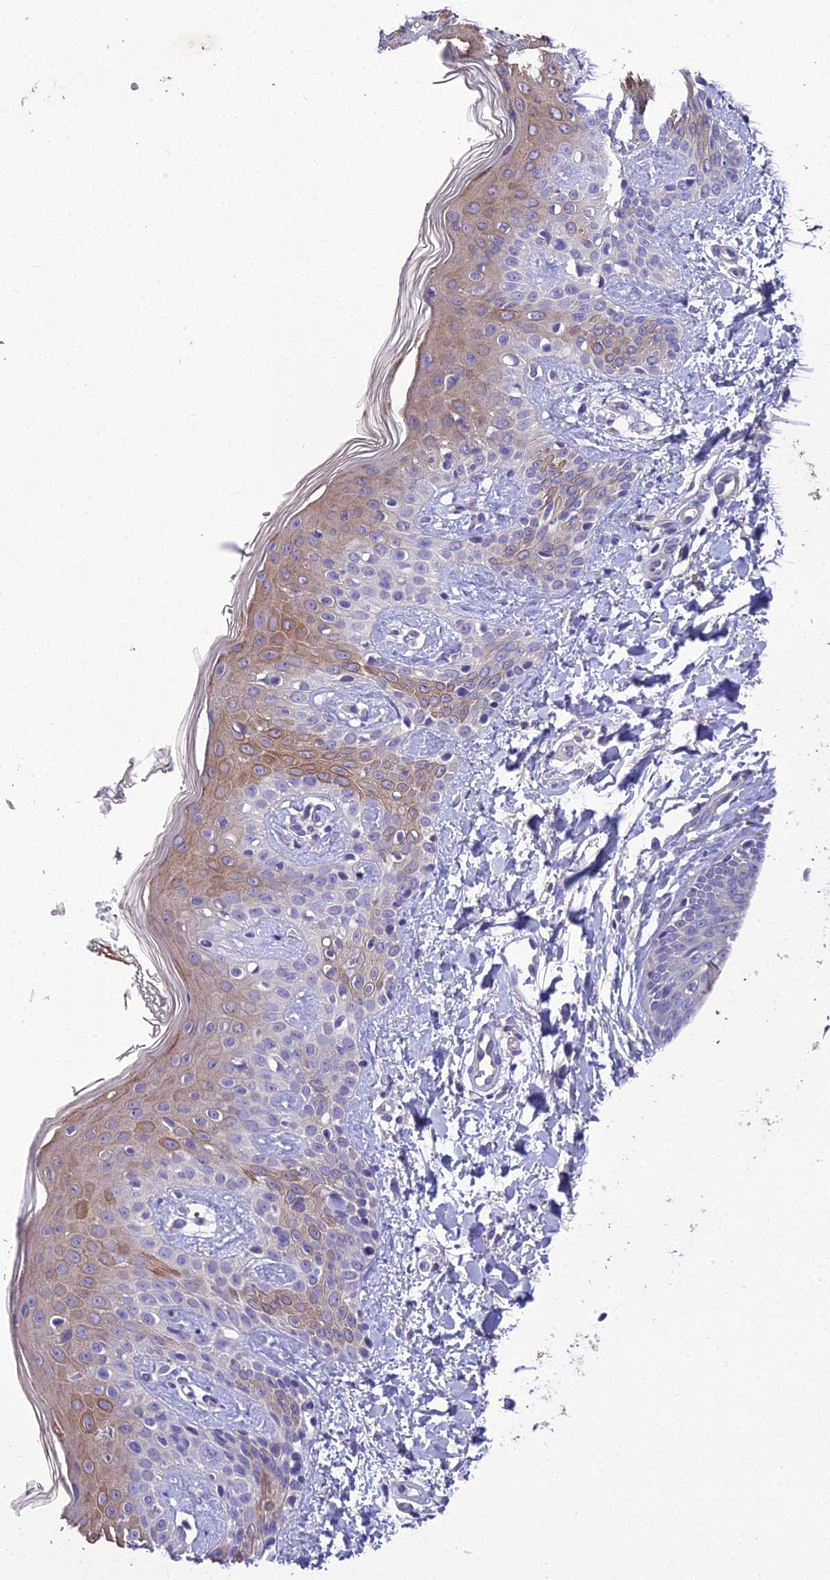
{"staining": {"intensity": "negative", "quantity": "none", "location": "none"}, "tissue": "skin", "cell_type": "Fibroblasts", "image_type": "normal", "snomed": [{"axis": "morphology", "description": "Normal tissue, NOS"}, {"axis": "topography", "description": "Skin"}], "caption": "The photomicrograph displays no significant positivity in fibroblasts of skin. The staining is performed using DAB brown chromogen with nuclei counter-stained in using hematoxylin.", "gene": "SCRT1", "patient": {"sex": "male", "age": 16}}